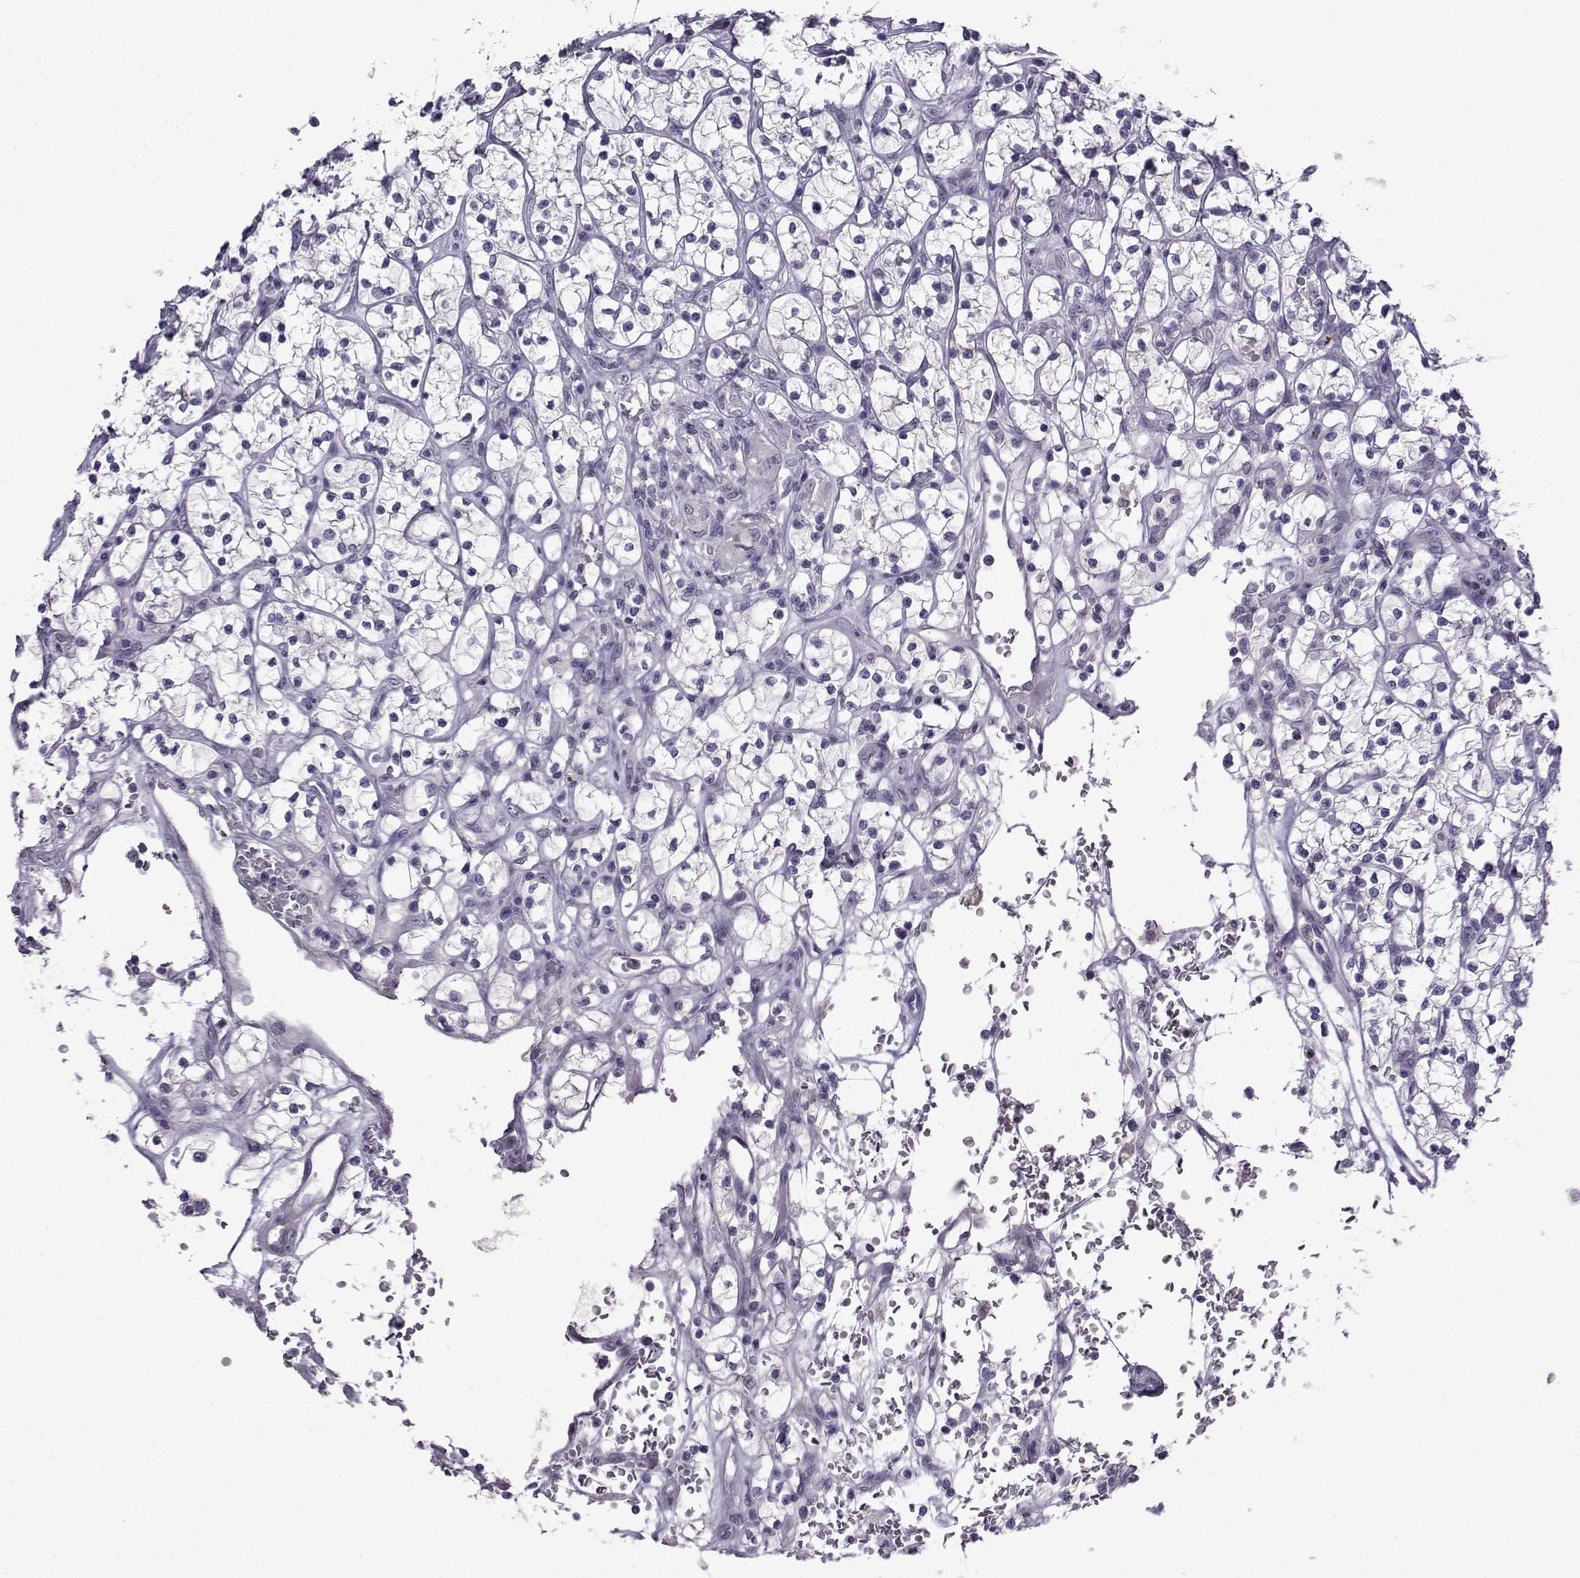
{"staining": {"intensity": "negative", "quantity": "none", "location": "none"}, "tissue": "renal cancer", "cell_type": "Tumor cells", "image_type": "cancer", "snomed": [{"axis": "morphology", "description": "Adenocarcinoma, NOS"}, {"axis": "topography", "description": "Kidney"}], "caption": "Immunohistochemistry photomicrograph of renal cancer (adenocarcinoma) stained for a protein (brown), which displays no positivity in tumor cells.", "gene": "CRYBB1", "patient": {"sex": "female", "age": 64}}